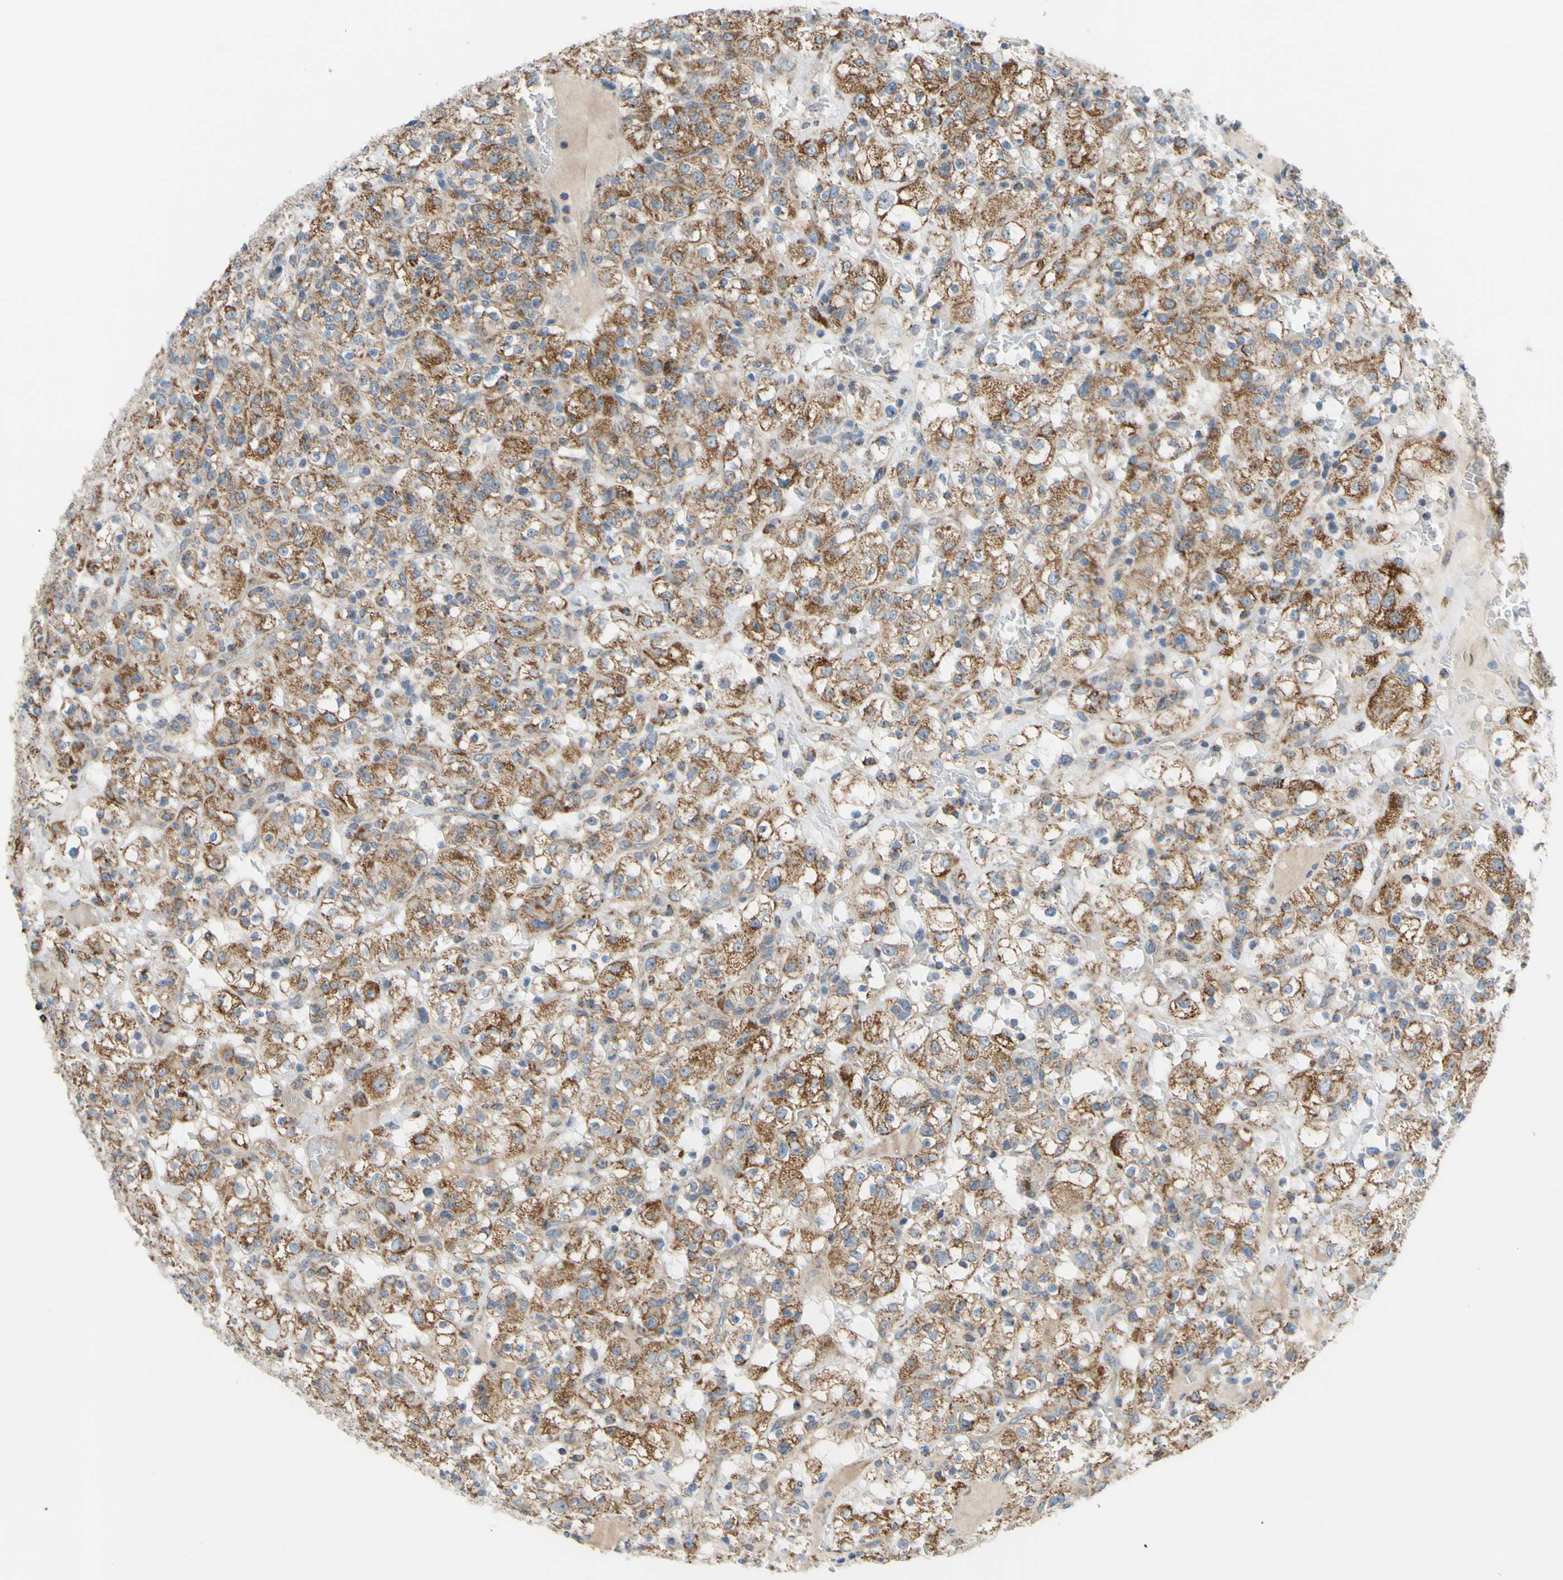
{"staining": {"intensity": "moderate", "quantity": ">75%", "location": "cytoplasmic/membranous"}, "tissue": "renal cancer", "cell_type": "Tumor cells", "image_type": "cancer", "snomed": [{"axis": "morphology", "description": "Normal tissue, NOS"}, {"axis": "morphology", "description": "Adenocarcinoma, NOS"}, {"axis": "topography", "description": "Kidney"}], "caption": "IHC micrograph of human renal cancer (adenocarcinoma) stained for a protein (brown), which reveals medium levels of moderate cytoplasmic/membranous expression in approximately >75% of tumor cells.", "gene": "GLT8D1", "patient": {"sex": "female", "age": 72}}